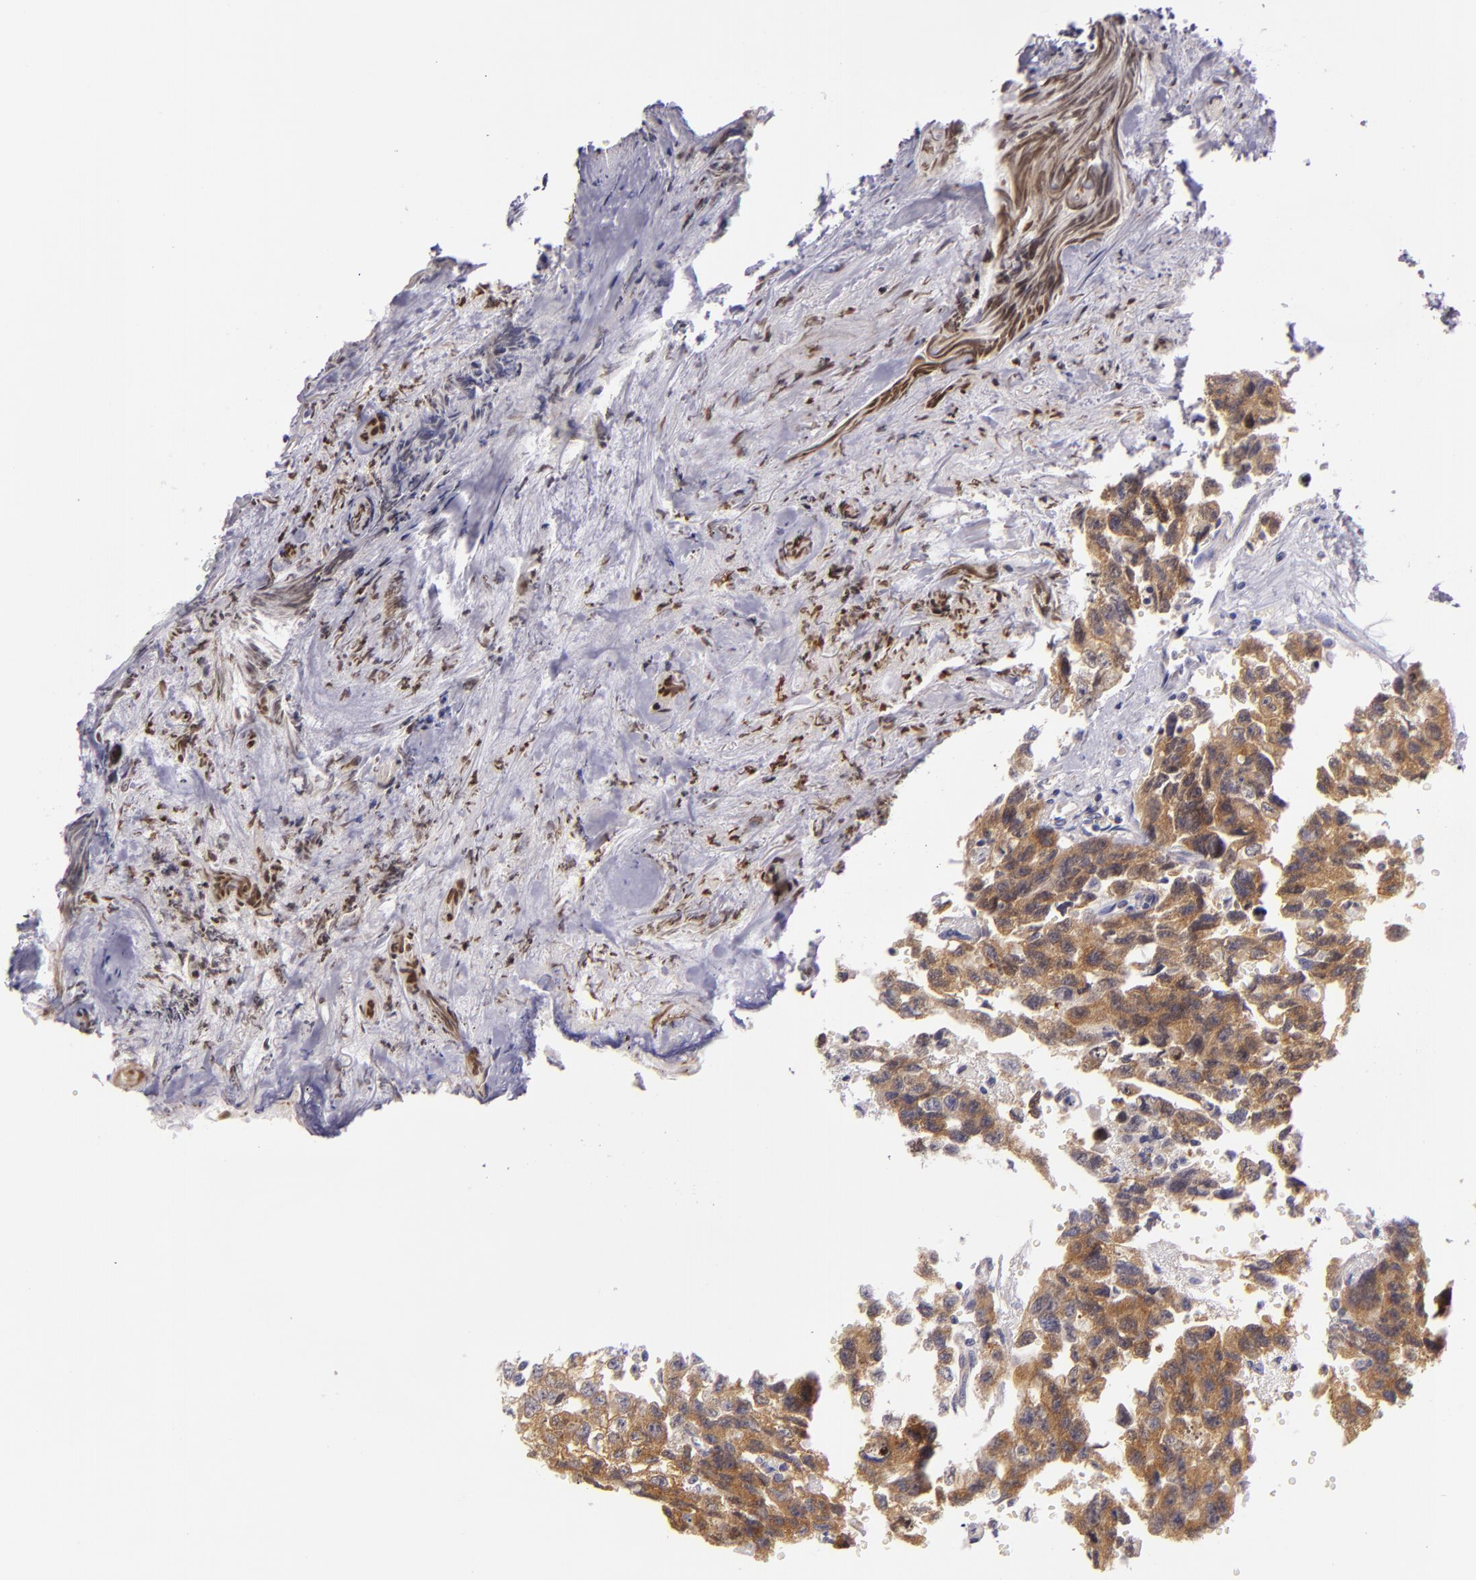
{"staining": {"intensity": "moderate", "quantity": "25%-75%", "location": "cytoplasmic/membranous"}, "tissue": "testis cancer", "cell_type": "Tumor cells", "image_type": "cancer", "snomed": [{"axis": "morphology", "description": "Carcinoma, Embryonal, NOS"}, {"axis": "topography", "description": "Testis"}], "caption": "Testis cancer (embryonal carcinoma) was stained to show a protein in brown. There is medium levels of moderate cytoplasmic/membranous positivity in about 25%-75% of tumor cells.", "gene": "UPF3B", "patient": {"sex": "male", "age": 31}}